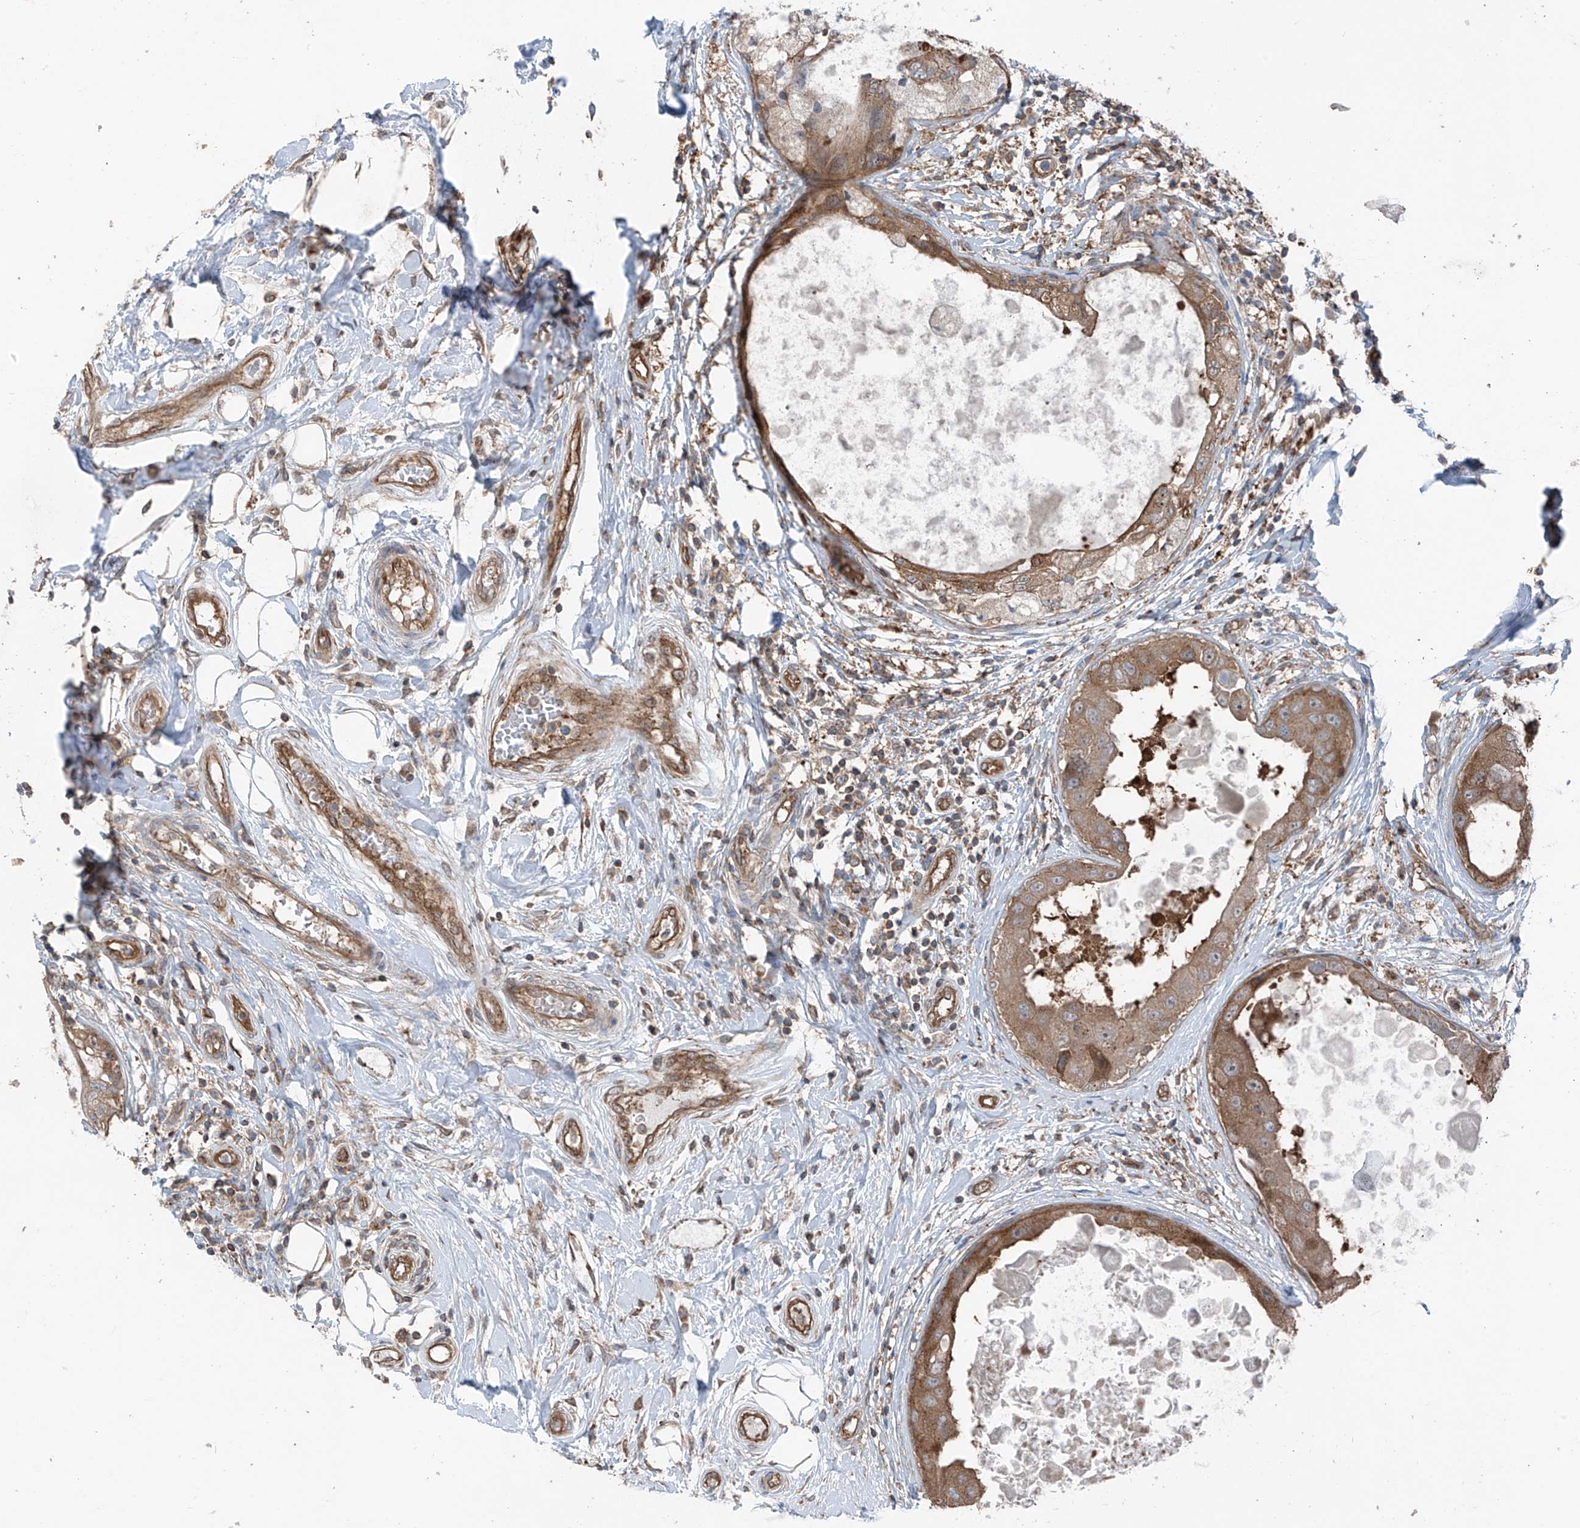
{"staining": {"intensity": "moderate", "quantity": ">75%", "location": "cytoplasmic/membranous"}, "tissue": "breast cancer", "cell_type": "Tumor cells", "image_type": "cancer", "snomed": [{"axis": "morphology", "description": "Duct carcinoma"}, {"axis": "topography", "description": "Breast"}], "caption": "The image shows a brown stain indicating the presence of a protein in the cytoplasmic/membranous of tumor cells in breast cancer (intraductal carcinoma).", "gene": "TXNDC9", "patient": {"sex": "female", "age": 27}}